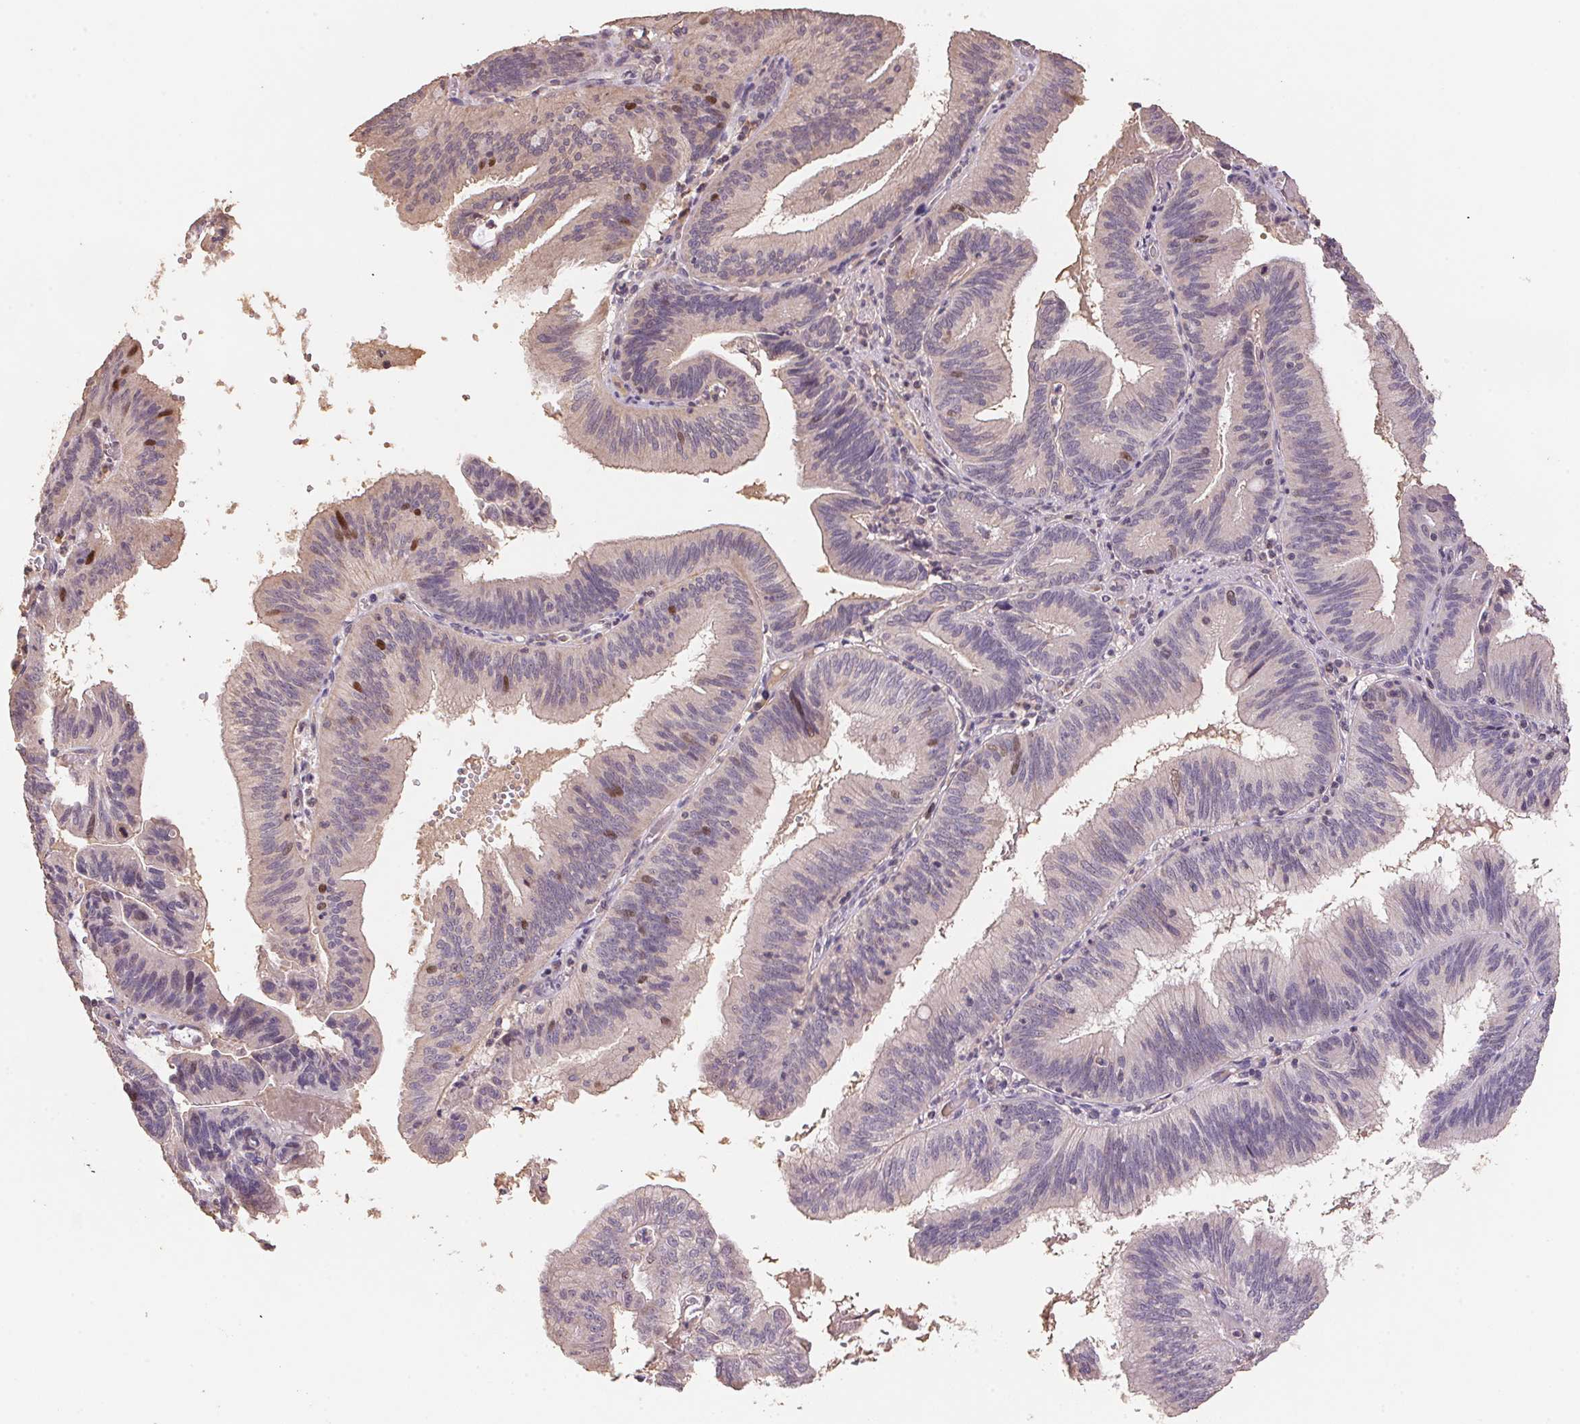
{"staining": {"intensity": "strong", "quantity": "<25%", "location": "nuclear"}, "tissue": "pancreatic cancer", "cell_type": "Tumor cells", "image_type": "cancer", "snomed": [{"axis": "morphology", "description": "Adenocarcinoma, NOS"}, {"axis": "topography", "description": "Pancreas"}], "caption": "An immunohistochemistry micrograph of tumor tissue is shown. Protein staining in brown highlights strong nuclear positivity in pancreatic cancer within tumor cells.", "gene": "CENPF", "patient": {"sex": "male", "age": 82}}